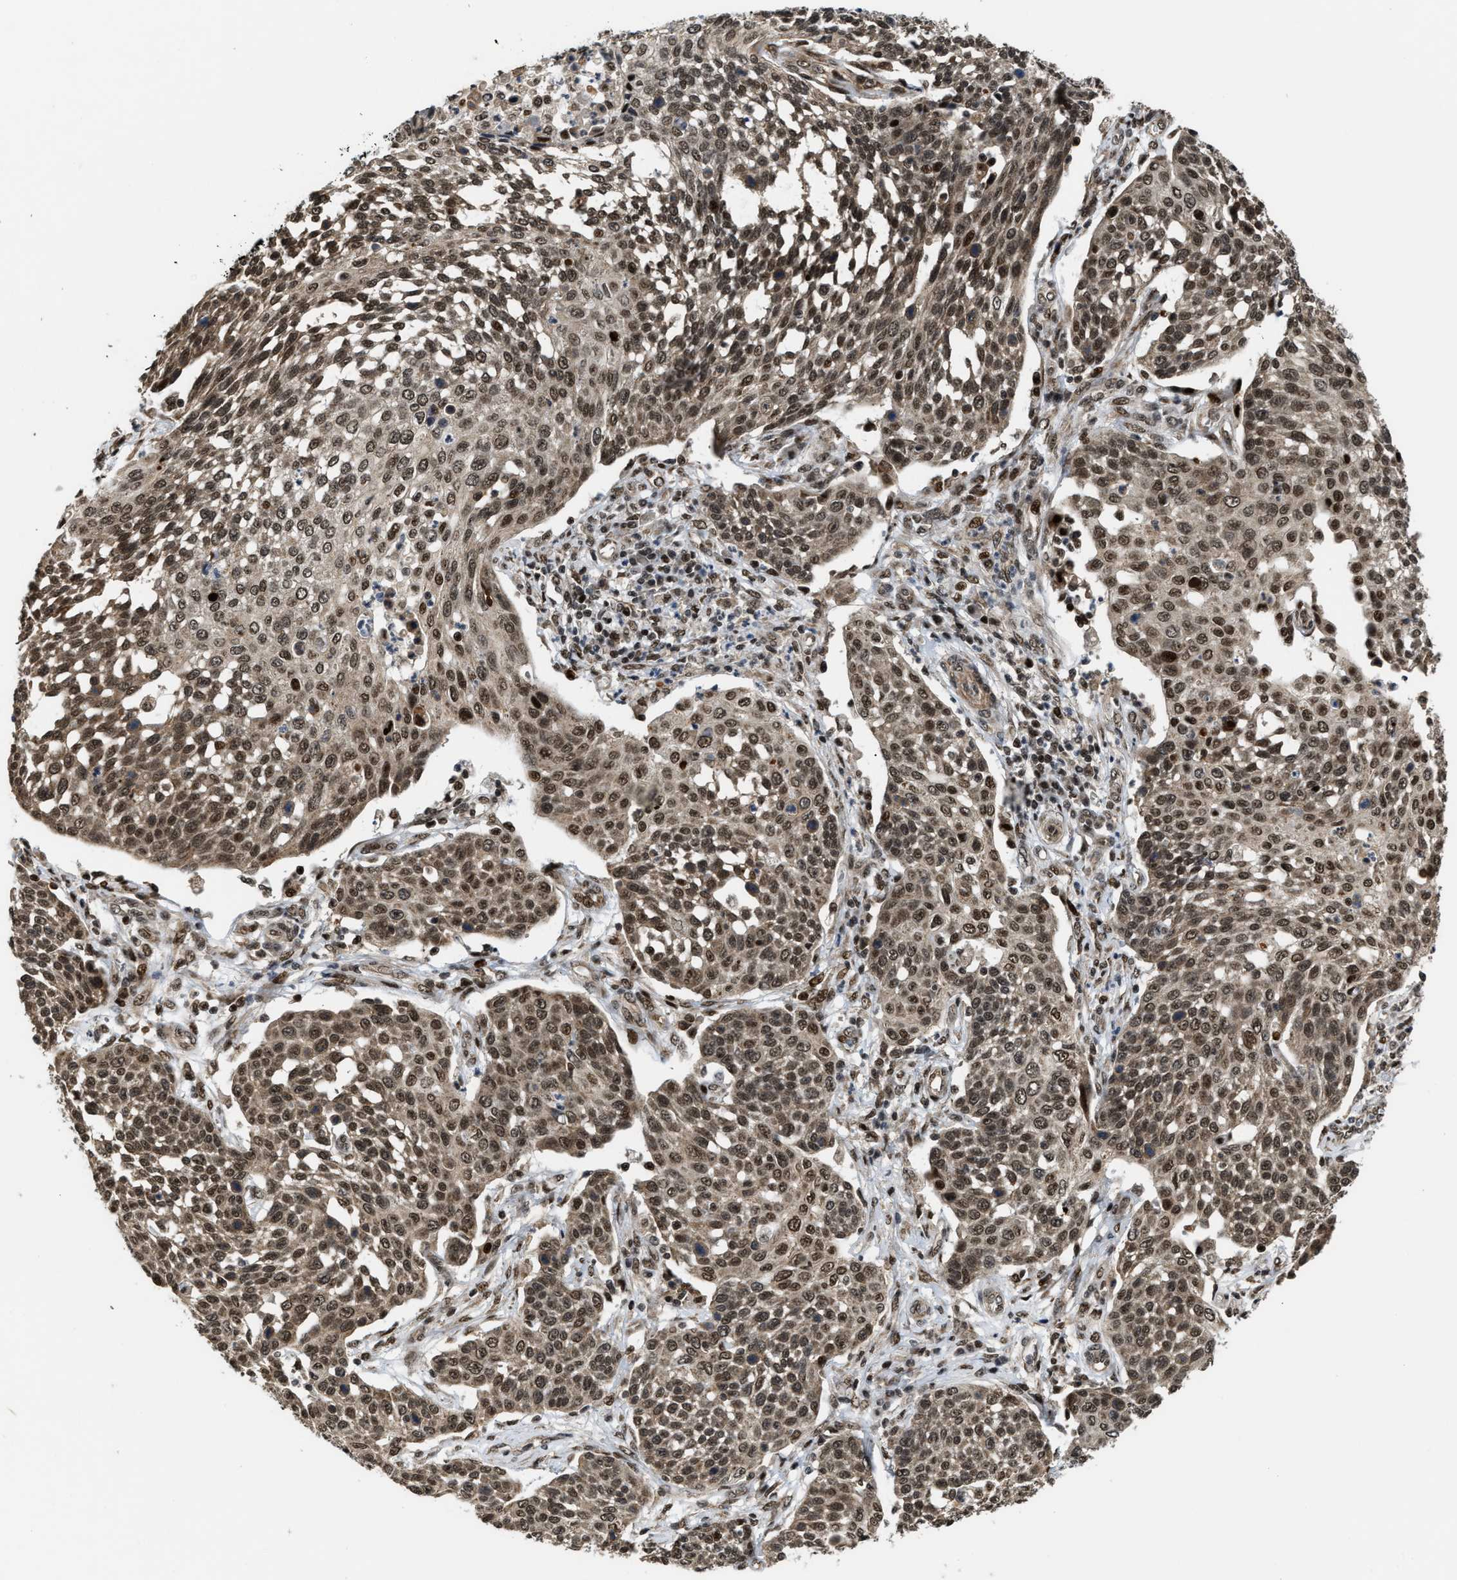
{"staining": {"intensity": "moderate", "quantity": ">75%", "location": "cytoplasmic/membranous,nuclear"}, "tissue": "cervical cancer", "cell_type": "Tumor cells", "image_type": "cancer", "snomed": [{"axis": "morphology", "description": "Squamous cell carcinoma, NOS"}, {"axis": "topography", "description": "Cervix"}], "caption": "Protein expression analysis of human cervical cancer (squamous cell carcinoma) reveals moderate cytoplasmic/membranous and nuclear positivity in about >75% of tumor cells.", "gene": "ZNF250", "patient": {"sex": "female", "age": 34}}